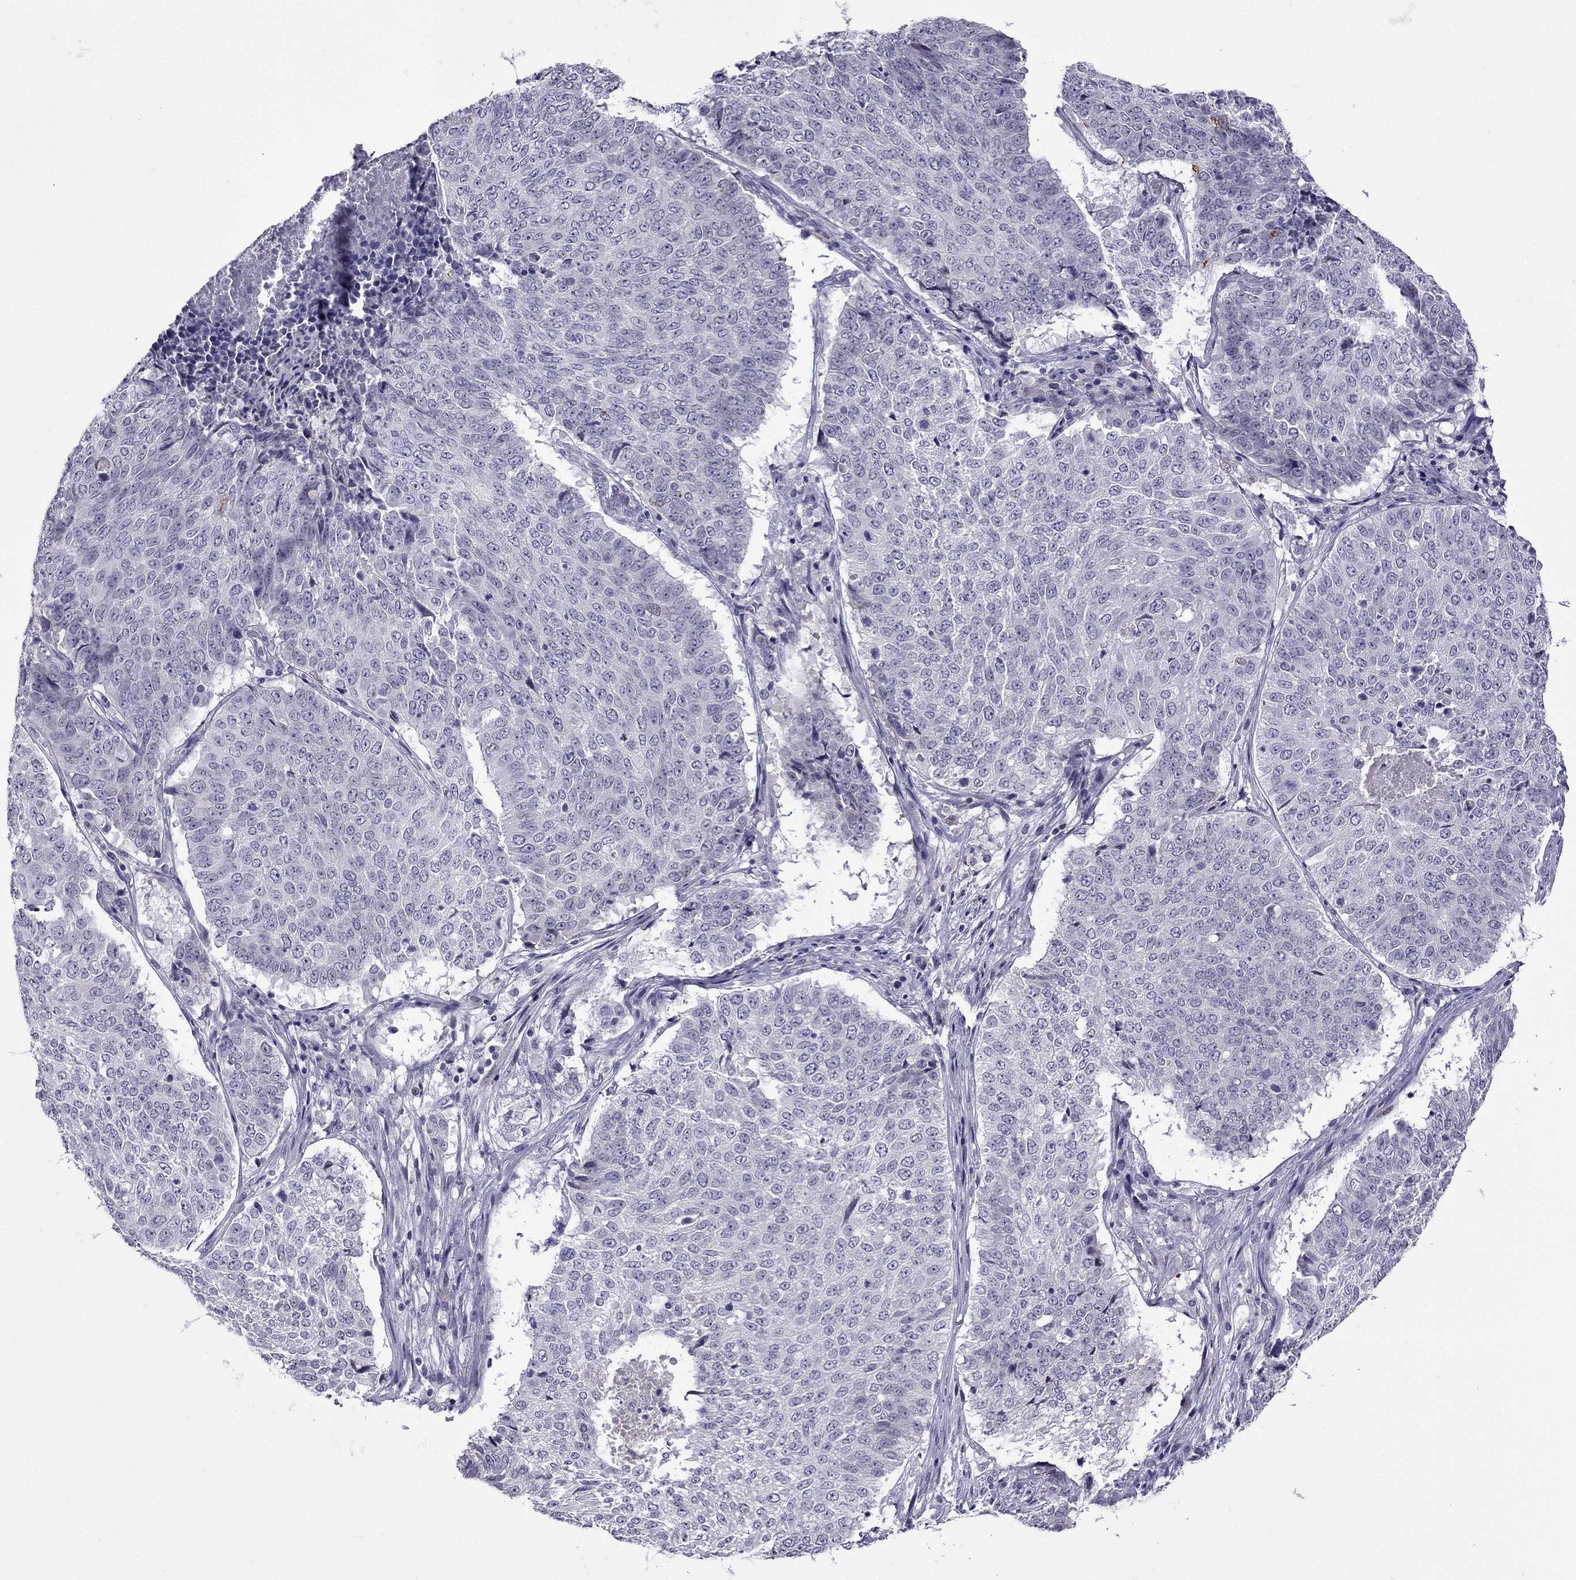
{"staining": {"intensity": "negative", "quantity": "none", "location": "none"}, "tissue": "lung cancer", "cell_type": "Tumor cells", "image_type": "cancer", "snomed": [{"axis": "morphology", "description": "Squamous cell carcinoma, NOS"}, {"axis": "topography", "description": "Lung"}], "caption": "This is an immunohistochemistry (IHC) photomicrograph of human lung squamous cell carcinoma. There is no staining in tumor cells.", "gene": "SPTBN4", "patient": {"sex": "male", "age": 64}}